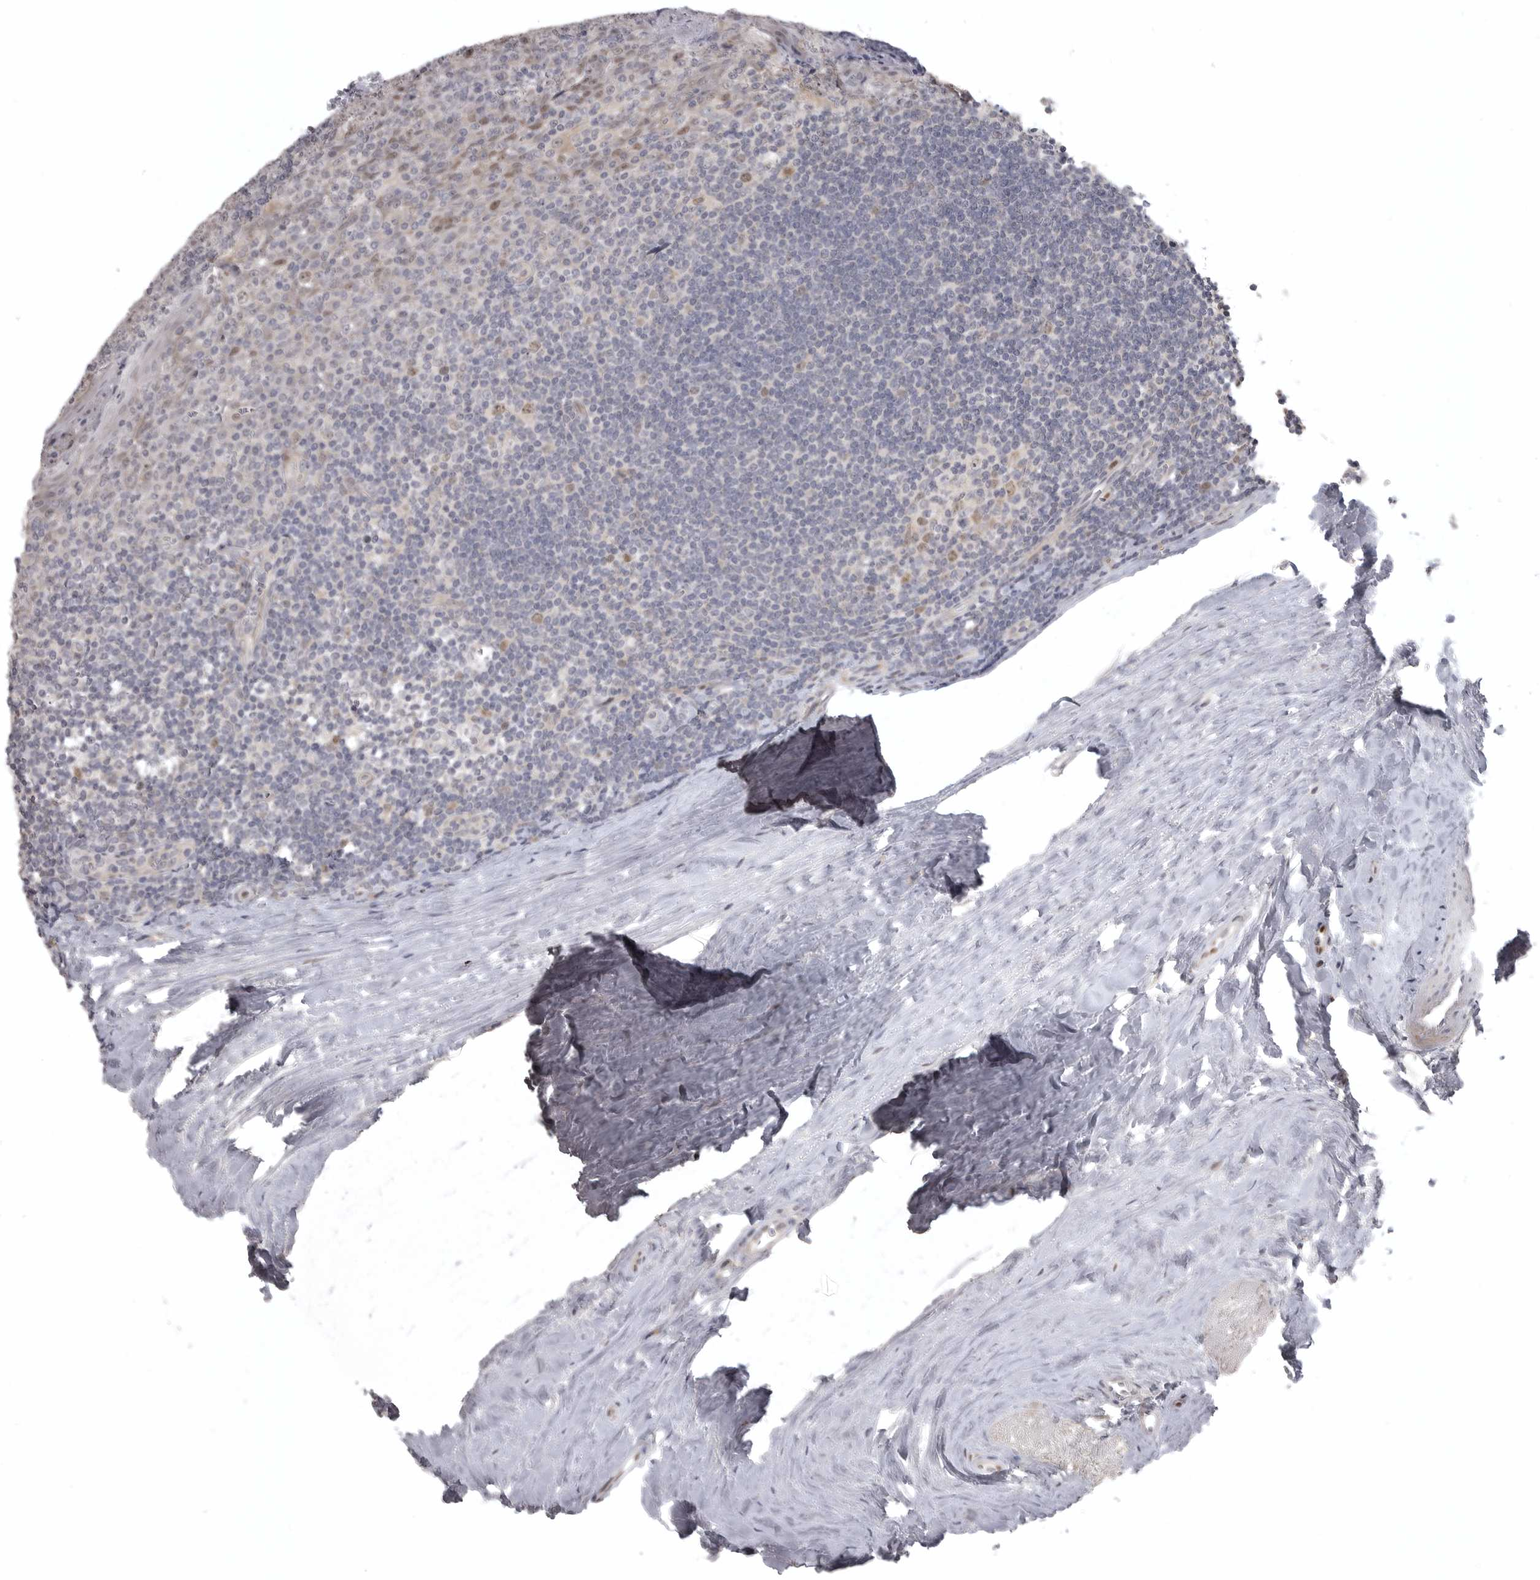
{"staining": {"intensity": "moderate", "quantity": "25%-75%", "location": "nuclear"}, "tissue": "tonsil", "cell_type": "Germinal center cells", "image_type": "normal", "snomed": [{"axis": "morphology", "description": "Normal tissue, NOS"}, {"axis": "topography", "description": "Tonsil"}], "caption": "Brown immunohistochemical staining in benign tonsil displays moderate nuclear expression in about 25%-75% of germinal center cells.", "gene": "POLE2", "patient": {"sex": "male", "age": 27}}